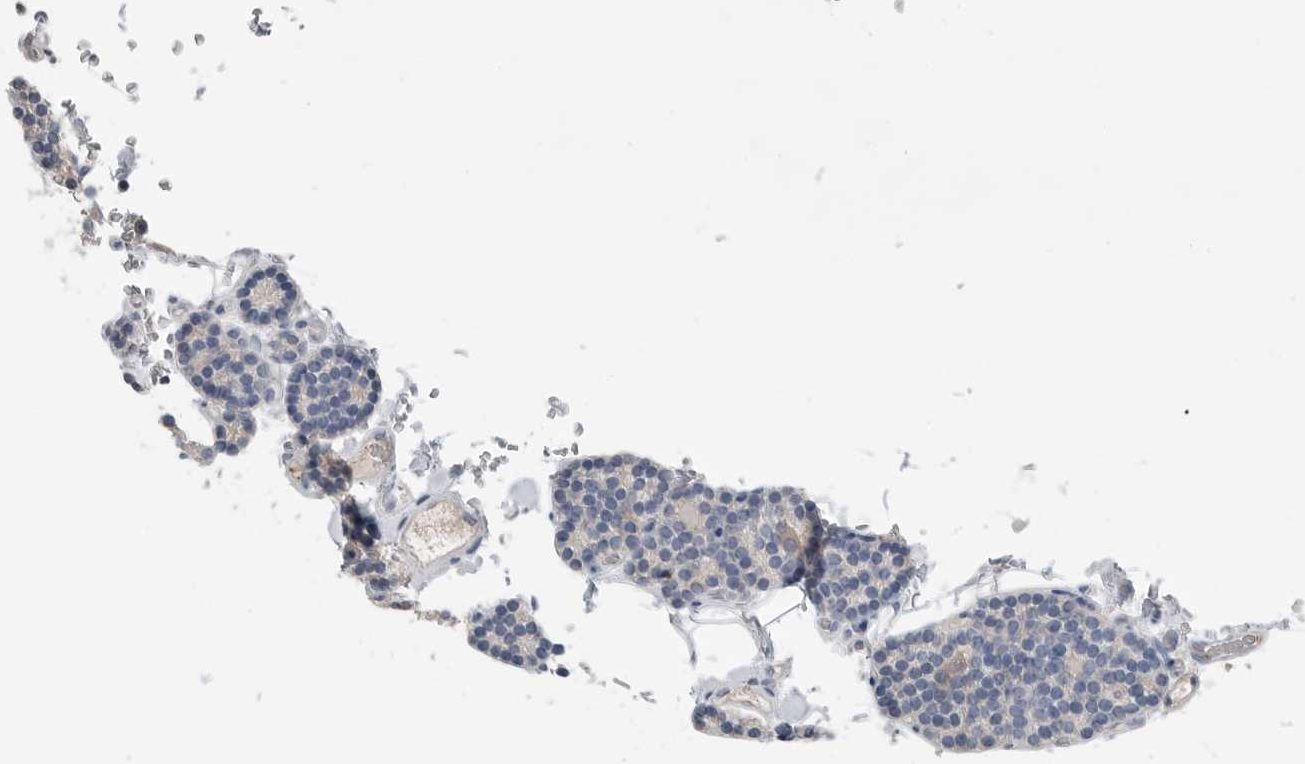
{"staining": {"intensity": "negative", "quantity": "none", "location": "none"}, "tissue": "parathyroid gland", "cell_type": "Glandular cells", "image_type": "normal", "snomed": [{"axis": "morphology", "description": "Normal tissue, NOS"}, {"axis": "topography", "description": "Parathyroid gland"}], "caption": "A high-resolution histopathology image shows immunohistochemistry staining of unremarkable parathyroid gland, which demonstrates no significant expression in glandular cells. (Immunohistochemistry, brightfield microscopy, high magnification).", "gene": "SERPINB7", "patient": {"sex": "male", "age": 52}}